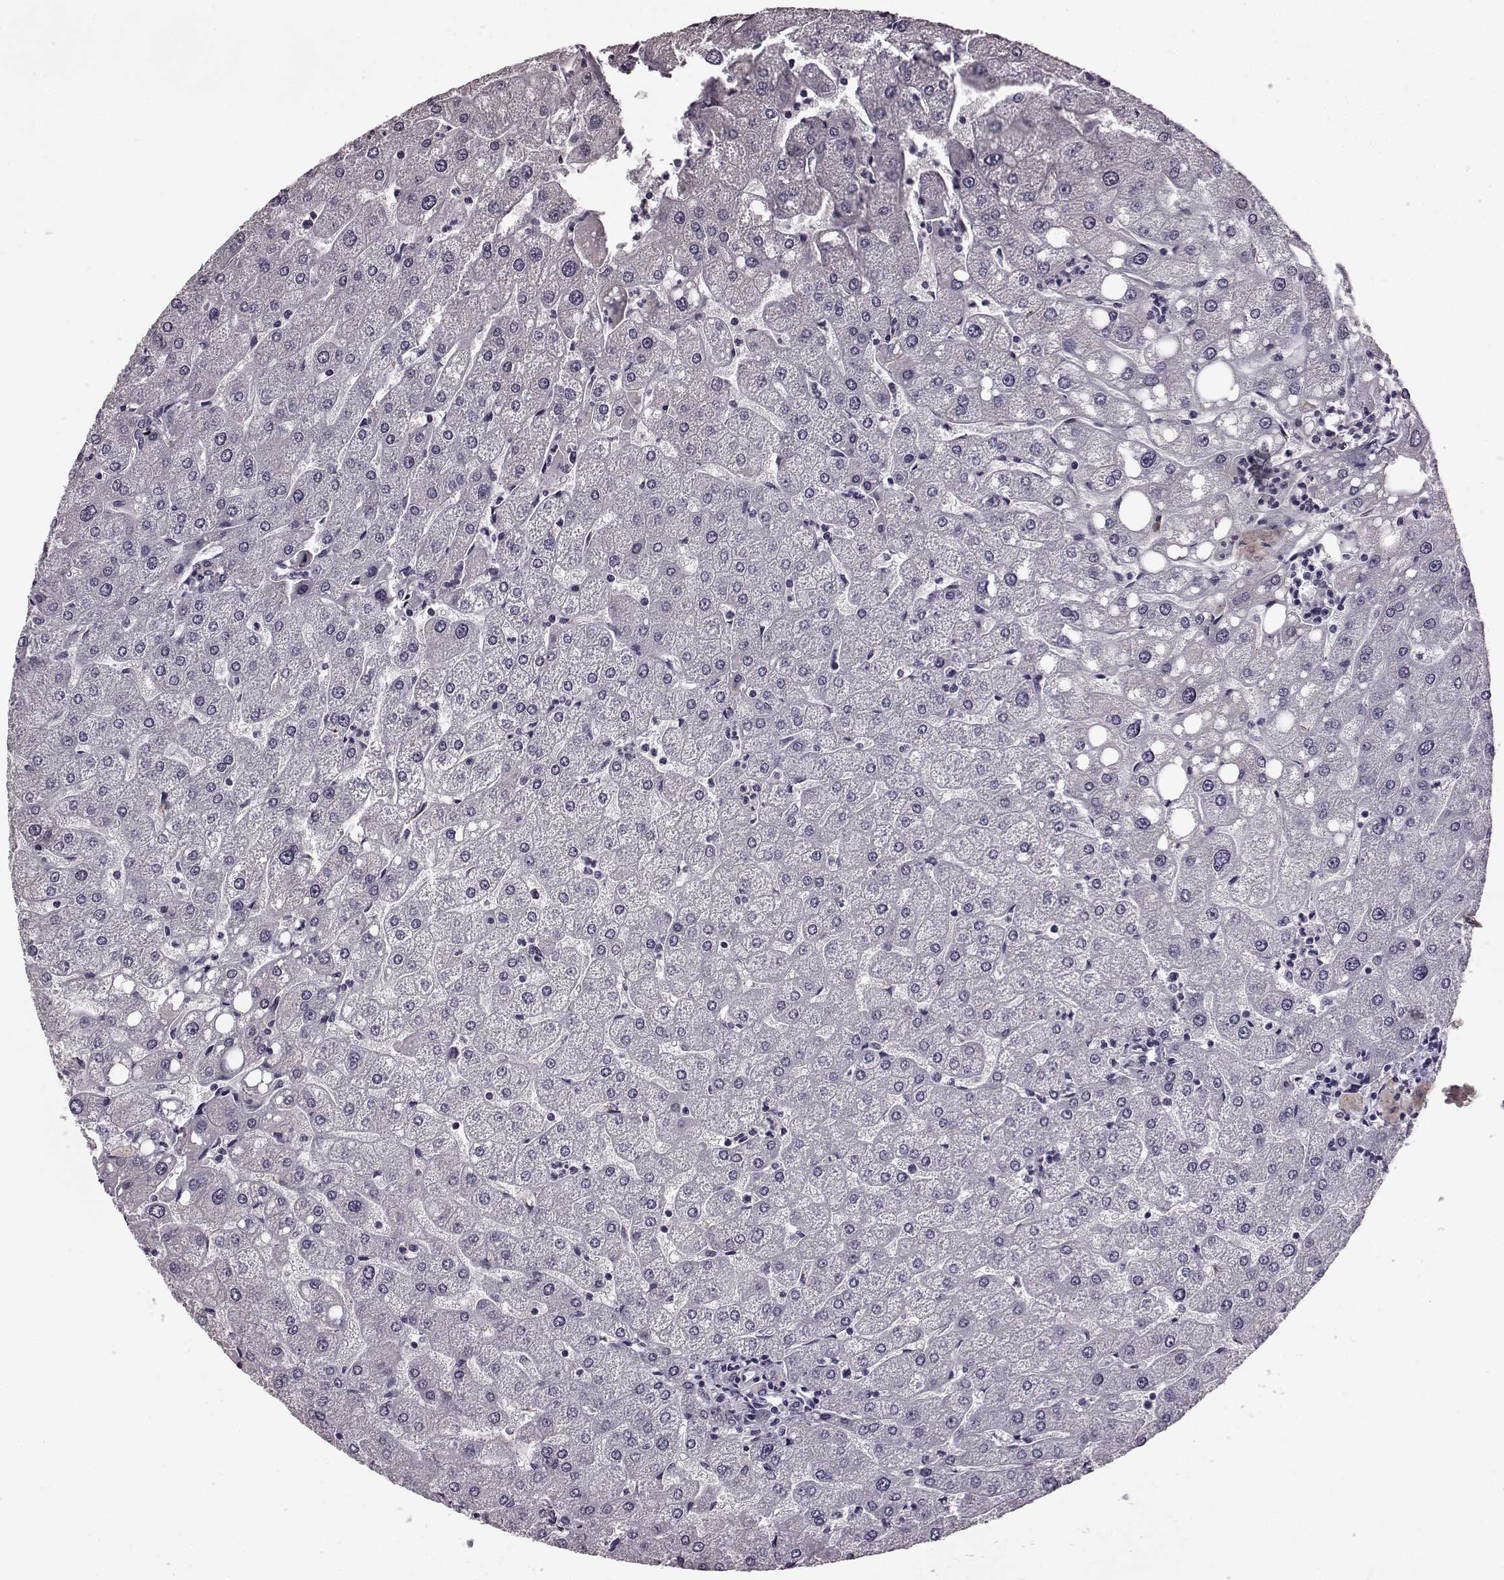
{"staining": {"intensity": "negative", "quantity": "none", "location": "none"}, "tissue": "liver", "cell_type": "Cholangiocytes", "image_type": "normal", "snomed": [{"axis": "morphology", "description": "Normal tissue, NOS"}, {"axis": "topography", "description": "Liver"}], "caption": "Liver stained for a protein using immunohistochemistry shows no positivity cholangiocytes.", "gene": "SLCO3A1", "patient": {"sex": "male", "age": 67}}